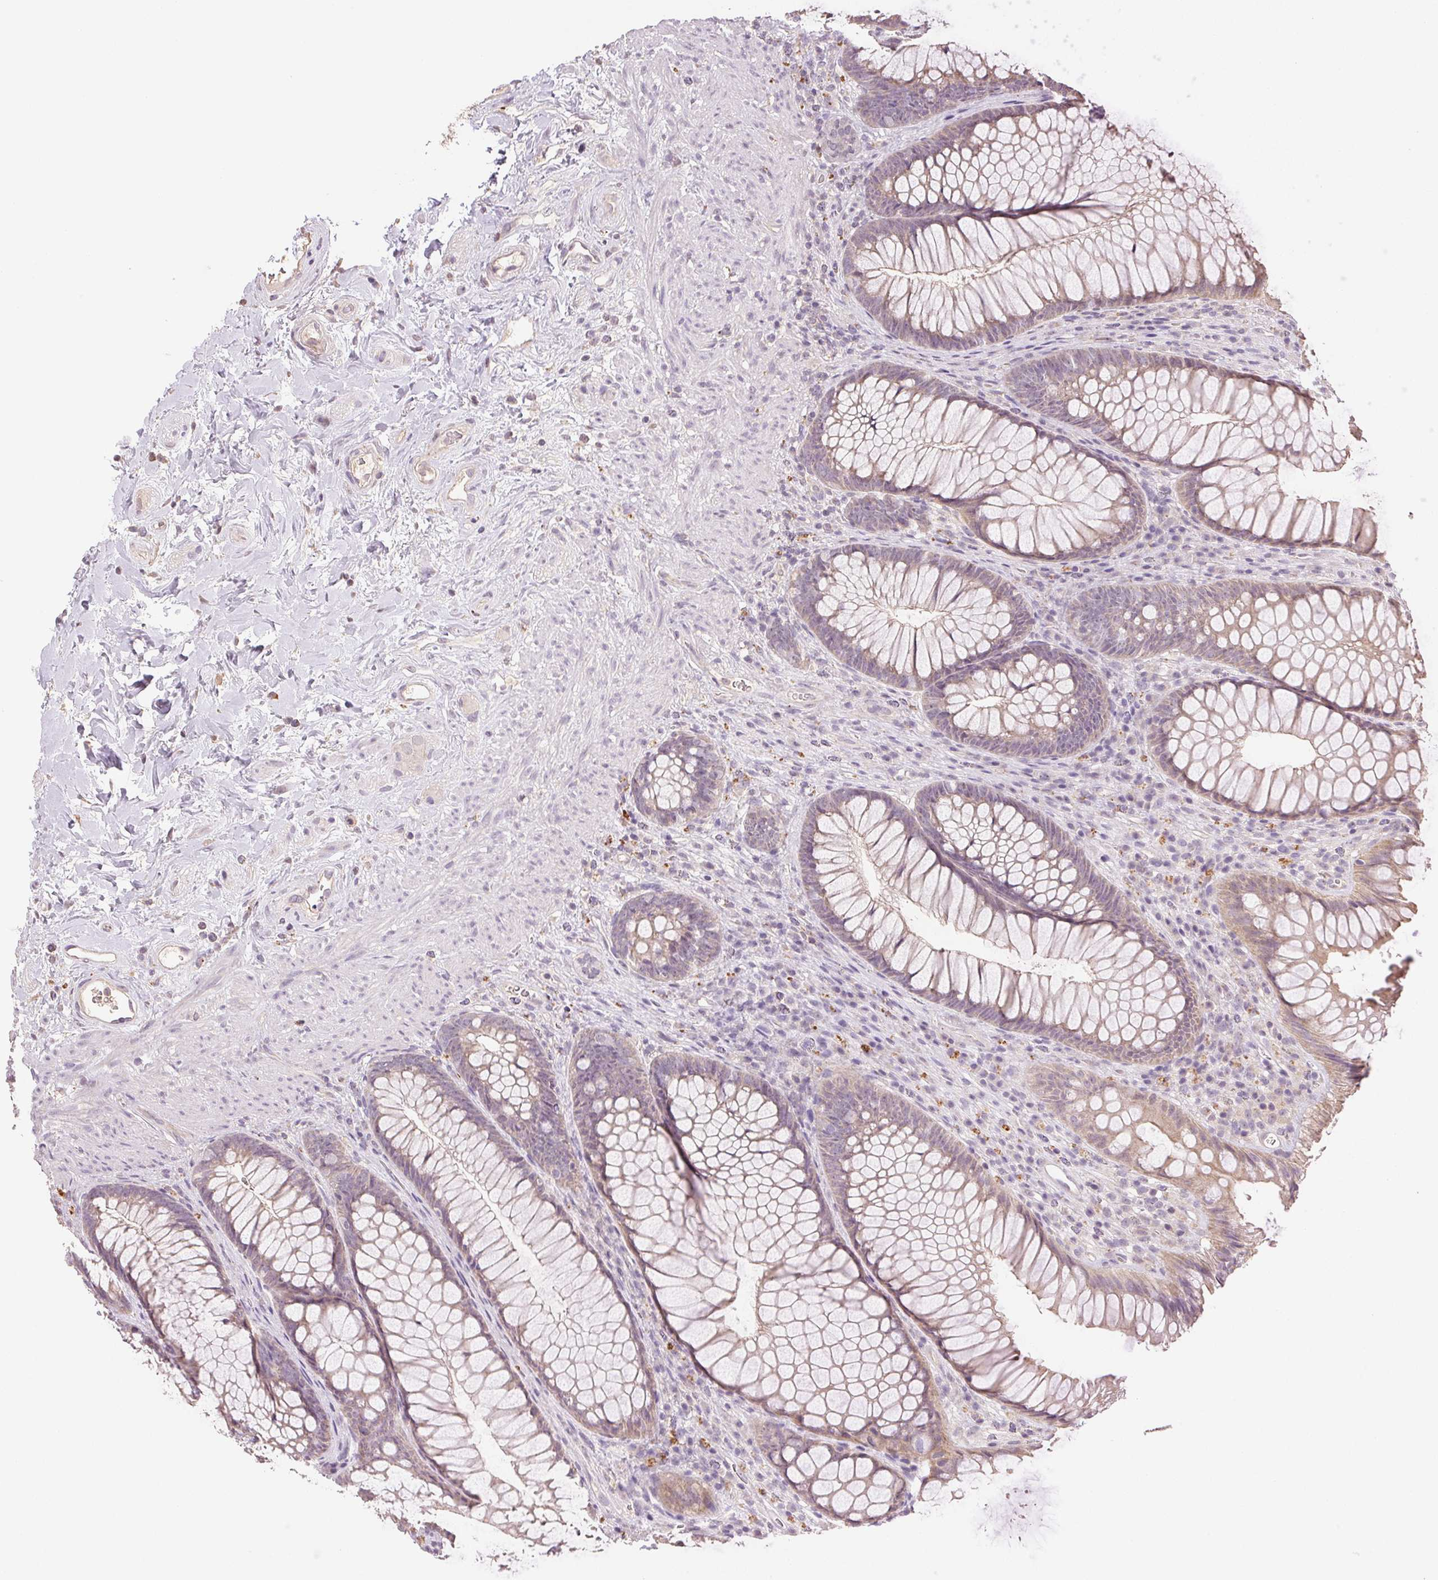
{"staining": {"intensity": "weak", "quantity": "25%-75%", "location": "cytoplasmic/membranous"}, "tissue": "rectum", "cell_type": "Glandular cells", "image_type": "normal", "snomed": [{"axis": "morphology", "description": "Normal tissue, NOS"}, {"axis": "topography", "description": "Smooth muscle"}, {"axis": "topography", "description": "Rectum"}], "caption": "A high-resolution histopathology image shows immunohistochemistry (IHC) staining of benign rectum, which shows weak cytoplasmic/membranous positivity in about 25%-75% of glandular cells. (DAB (3,3'-diaminobenzidine) = brown stain, brightfield microscopy at high magnification).", "gene": "TMEM253", "patient": {"sex": "male", "age": 53}}